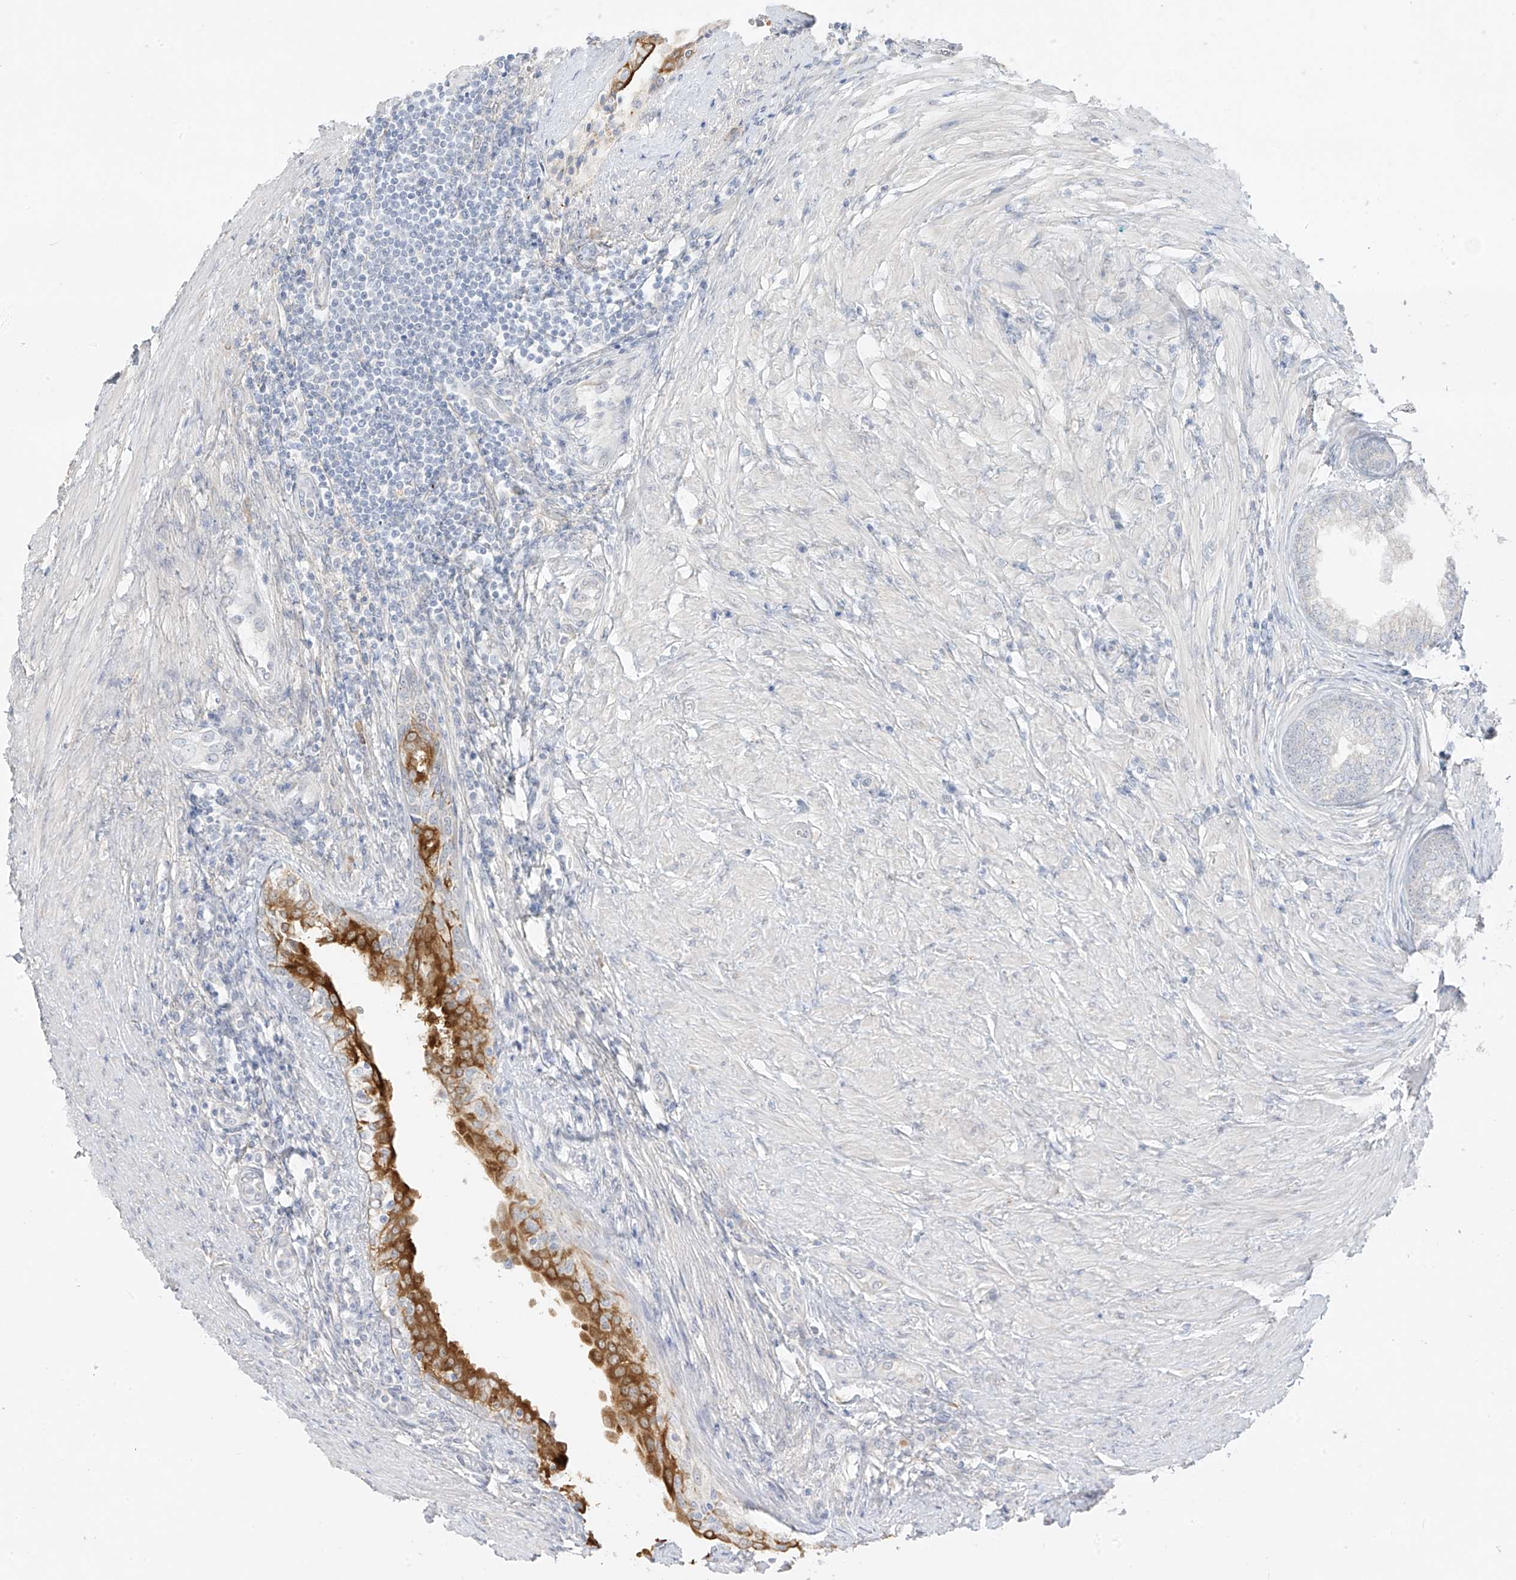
{"staining": {"intensity": "strong", "quantity": "<25%", "location": "cytoplasmic/membranous"}, "tissue": "prostate", "cell_type": "Glandular cells", "image_type": "normal", "snomed": [{"axis": "morphology", "description": "Normal tissue, NOS"}, {"axis": "topography", "description": "Prostate"}], "caption": "Protein staining of benign prostate shows strong cytoplasmic/membranous staining in approximately <25% of glandular cells.", "gene": "DCDC2", "patient": {"sex": "male", "age": 76}}